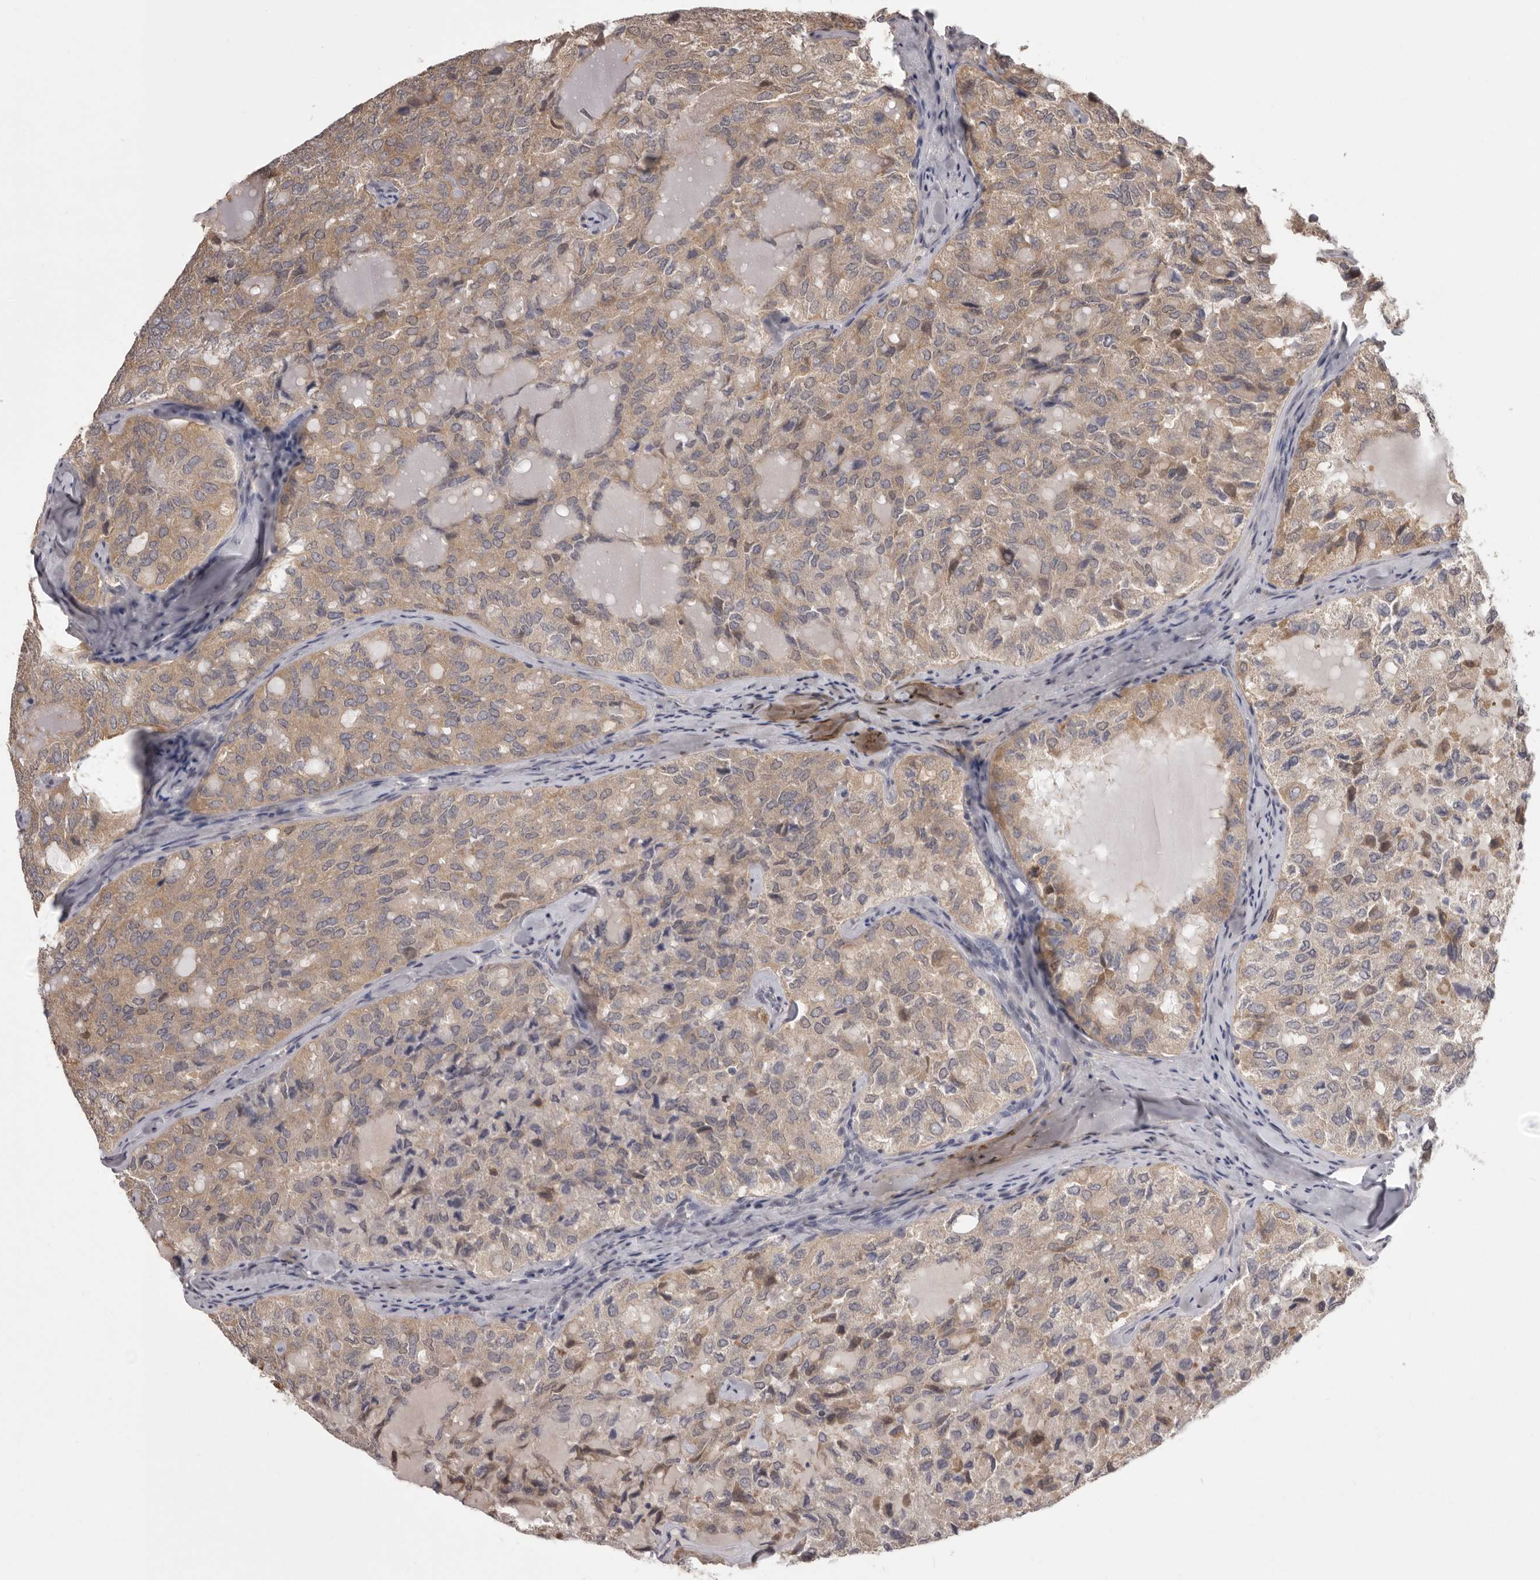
{"staining": {"intensity": "weak", "quantity": ">75%", "location": "cytoplasmic/membranous"}, "tissue": "thyroid cancer", "cell_type": "Tumor cells", "image_type": "cancer", "snomed": [{"axis": "morphology", "description": "Follicular adenoma carcinoma, NOS"}, {"axis": "topography", "description": "Thyroid gland"}], "caption": "A histopathology image of human follicular adenoma carcinoma (thyroid) stained for a protein displays weak cytoplasmic/membranous brown staining in tumor cells. The staining was performed using DAB (3,3'-diaminobenzidine) to visualize the protein expression in brown, while the nuclei were stained in blue with hematoxylin (Magnification: 20x).", "gene": "MDH1", "patient": {"sex": "male", "age": 75}}